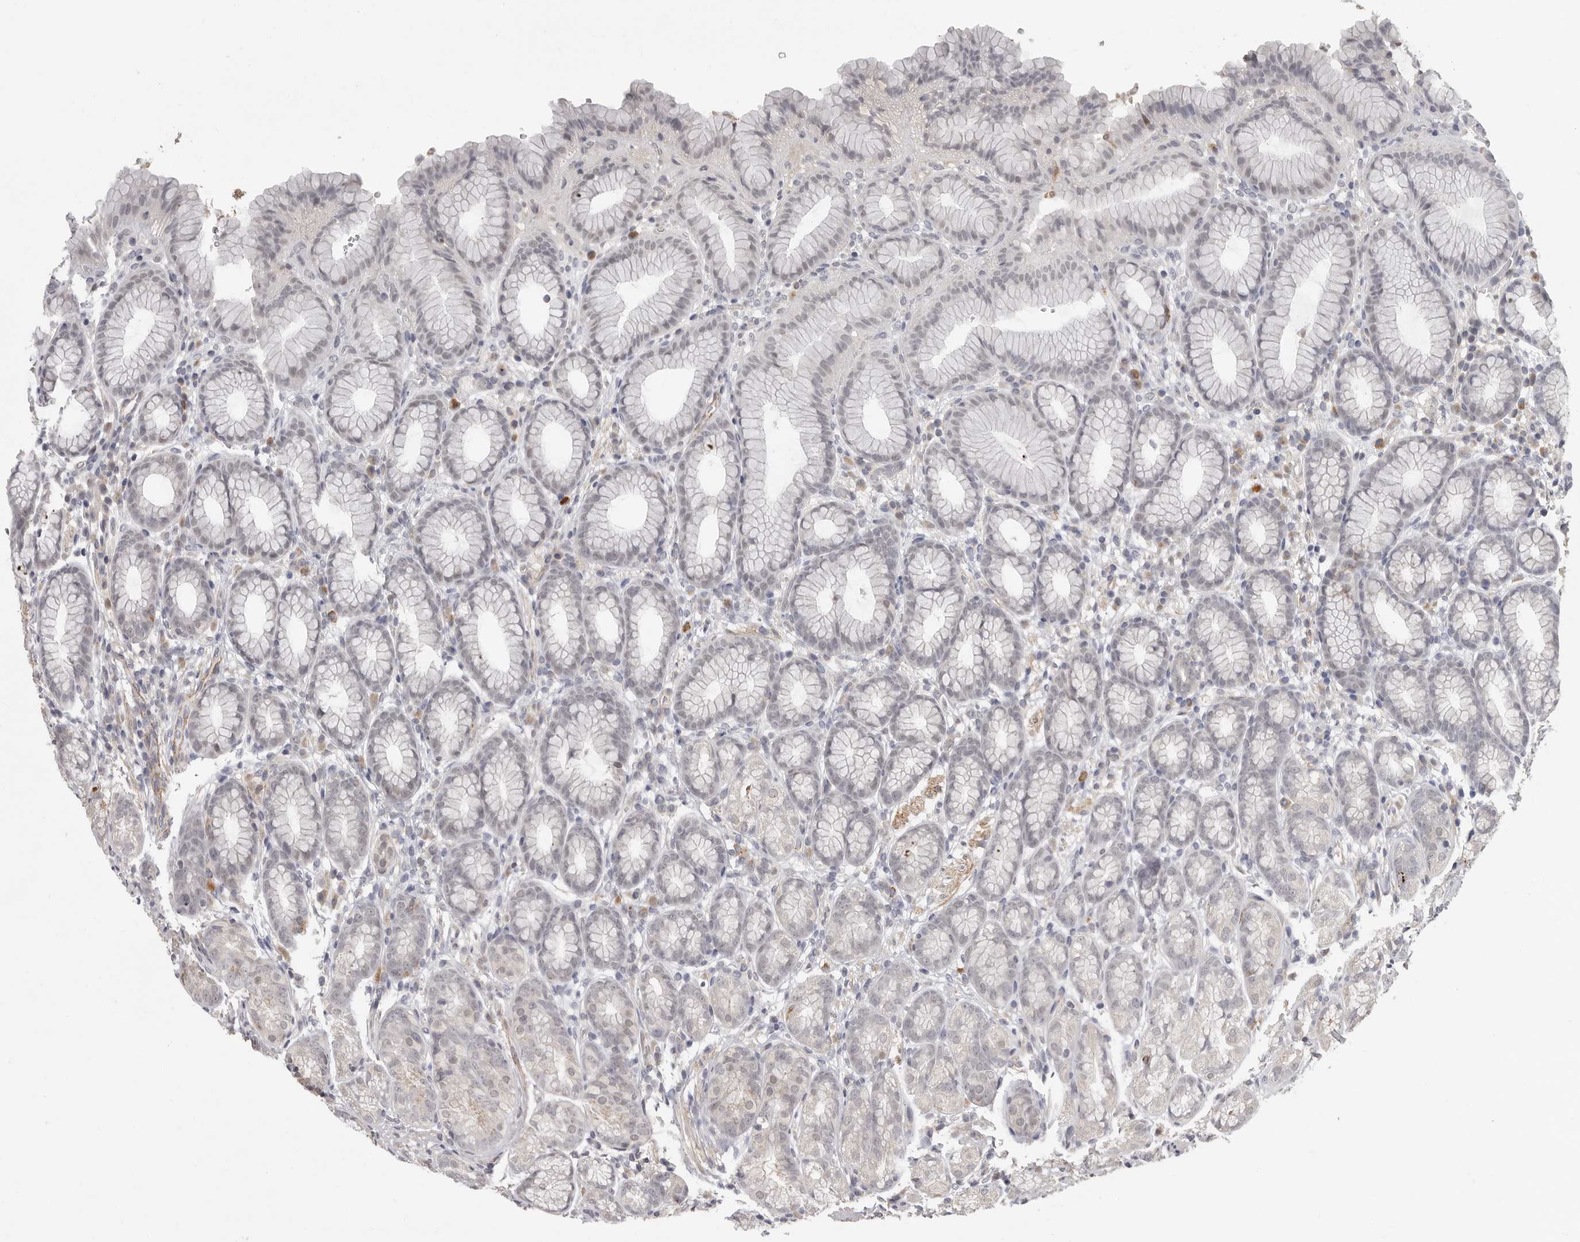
{"staining": {"intensity": "moderate", "quantity": "<25%", "location": "cytoplasmic/membranous,nuclear"}, "tissue": "stomach", "cell_type": "Glandular cells", "image_type": "normal", "snomed": [{"axis": "morphology", "description": "Normal tissue, NOS"}, {"axis": "topography", "description": "Stomach"}], "caption": "Immunohistochemistry (IHC) image of benign stomach: stomach stained using IHC displays low levels of moderate protein expression localized specifically in the cytoplasmic/membranous,nuclear of glandular cells, appearing as a cytoplasmic/membranous,nuclear brown color.", "gene": "PLEKHF1", "patient": {"sex": "male", "age": 42}}